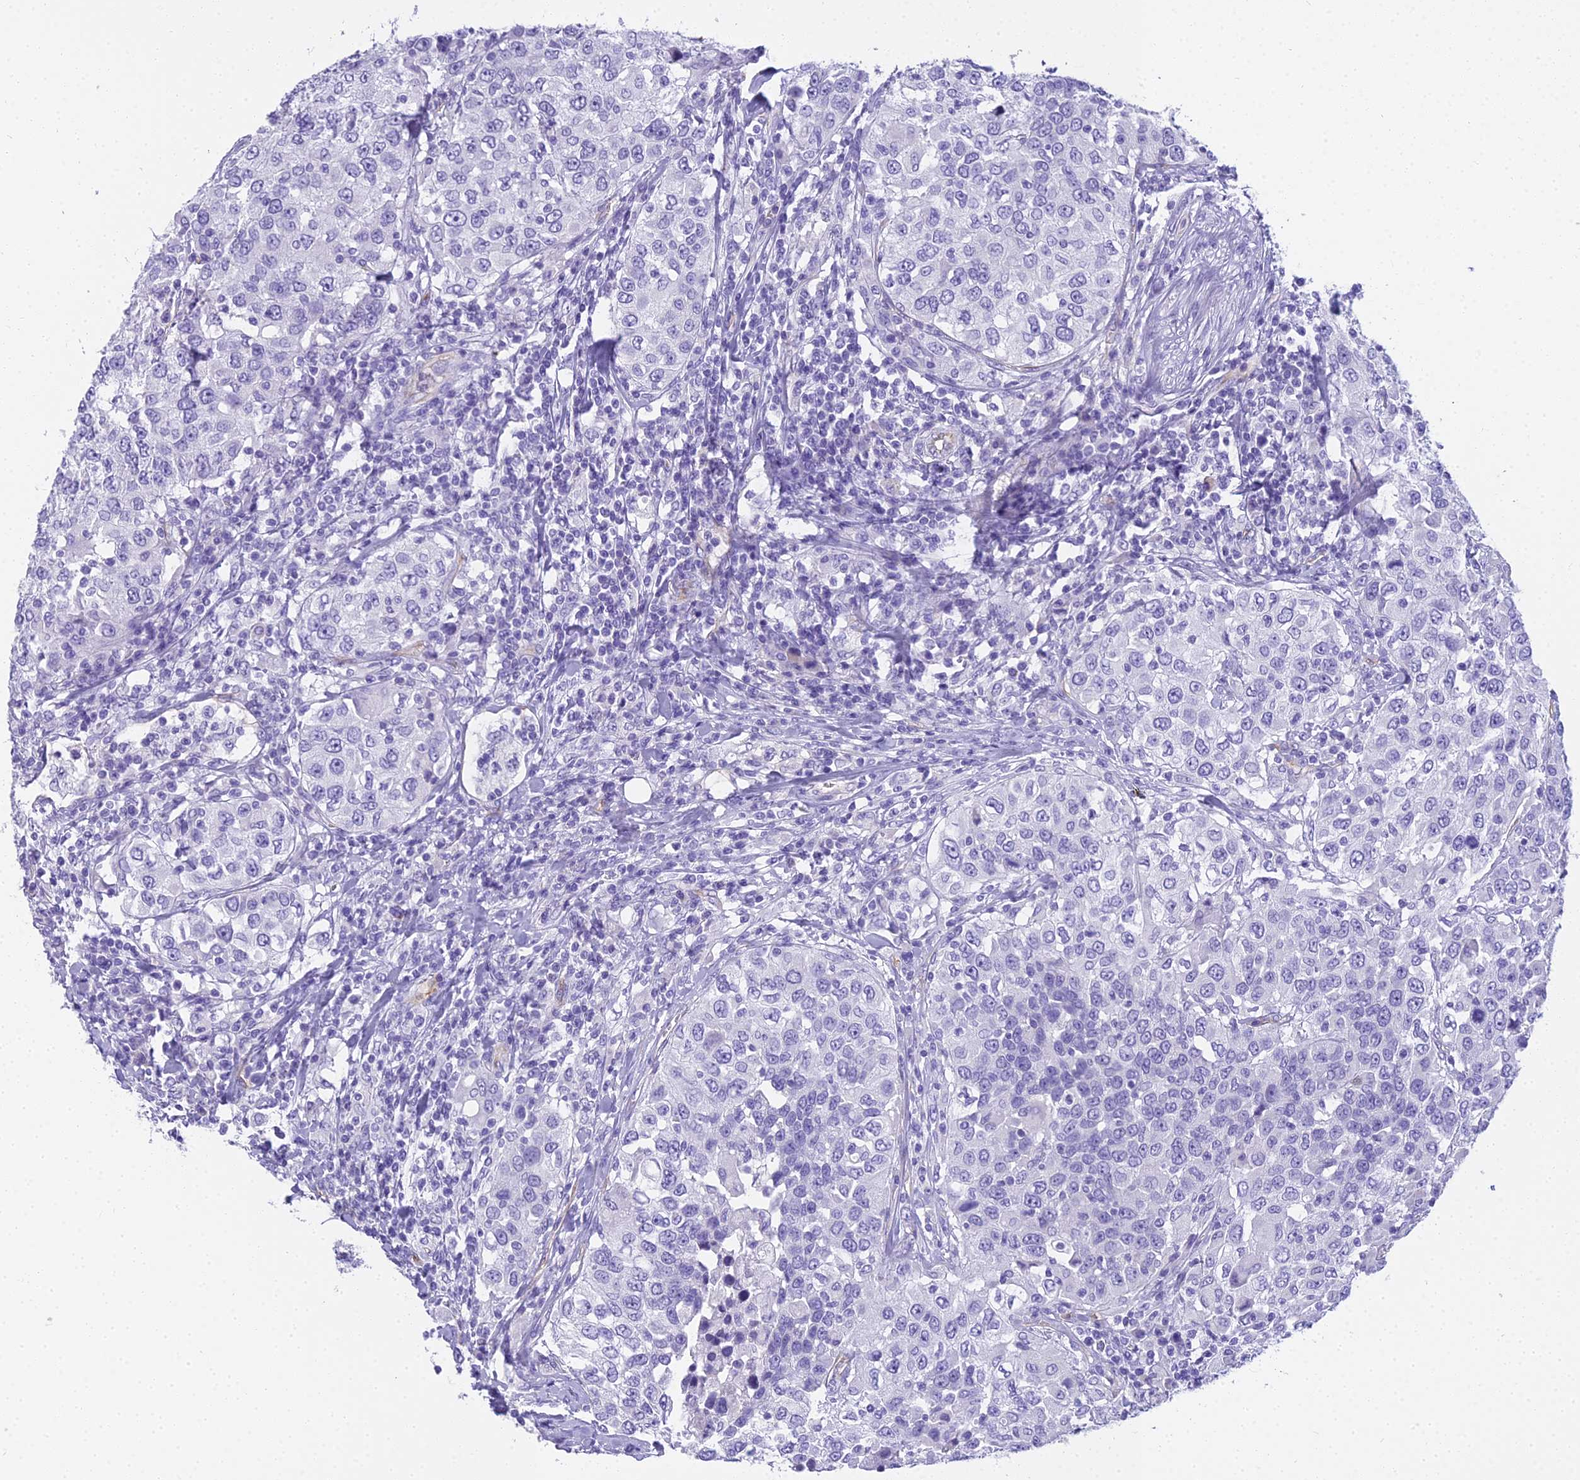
{"staining": {"intensity": "negative", "quantity": "none", "location": "none"}, "tissue": "urothelial cancer", "cell_type": "Tumor cells", "image_type": "cancer", "snomed": [{"axis": "morphology", "description": "Urothelial carcinoma, High grade"}, {"axis": "topography", "description": "Urinary bladder"}], "caption": "Tumor cells are negative for protein expression in human urothelial cancer.", "gene": "NINJ1", "patient": {"sex": "female", "age": 80}}